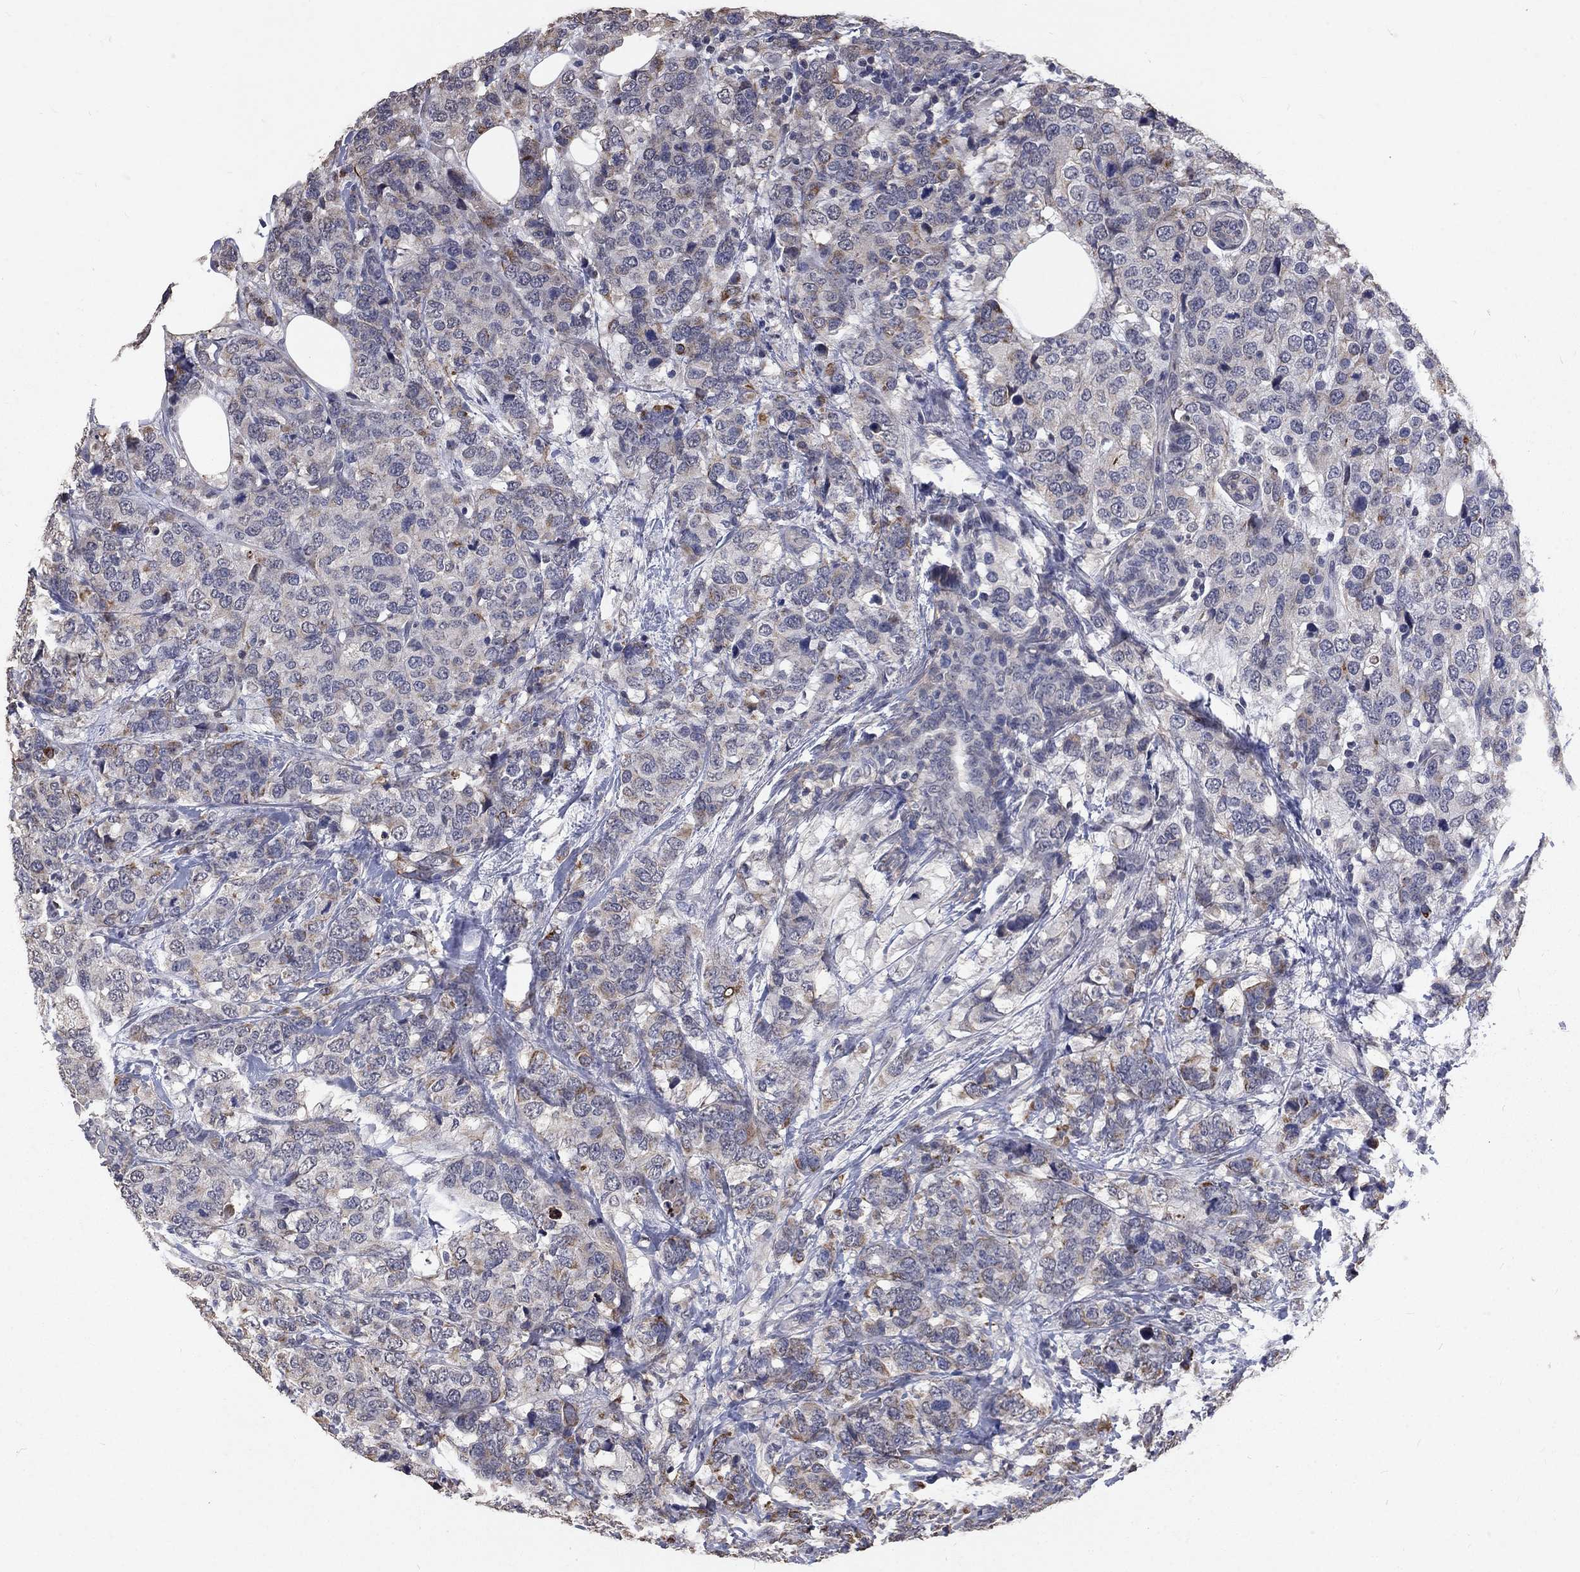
{"staining": {"intensity": "moderate", "quantity": "<25%", "location": "cytoplasmic/membranous"}, "tissue": "breast cancer", "cell_type": "Tumor cells", "image_type": "cancer", "snomed": [{"axis": "morphology", "description": "Lobular carcinoma"}, {"axis": "topography", "description": "Breast"}], "caption": "This is a micrograph of IHC staining of breast cancer, which shows moderate staining in the cytoplasmic/membranous of tumor cells.", "gene": "CHST5", "patient": {"sex": "female", "age": 59}}